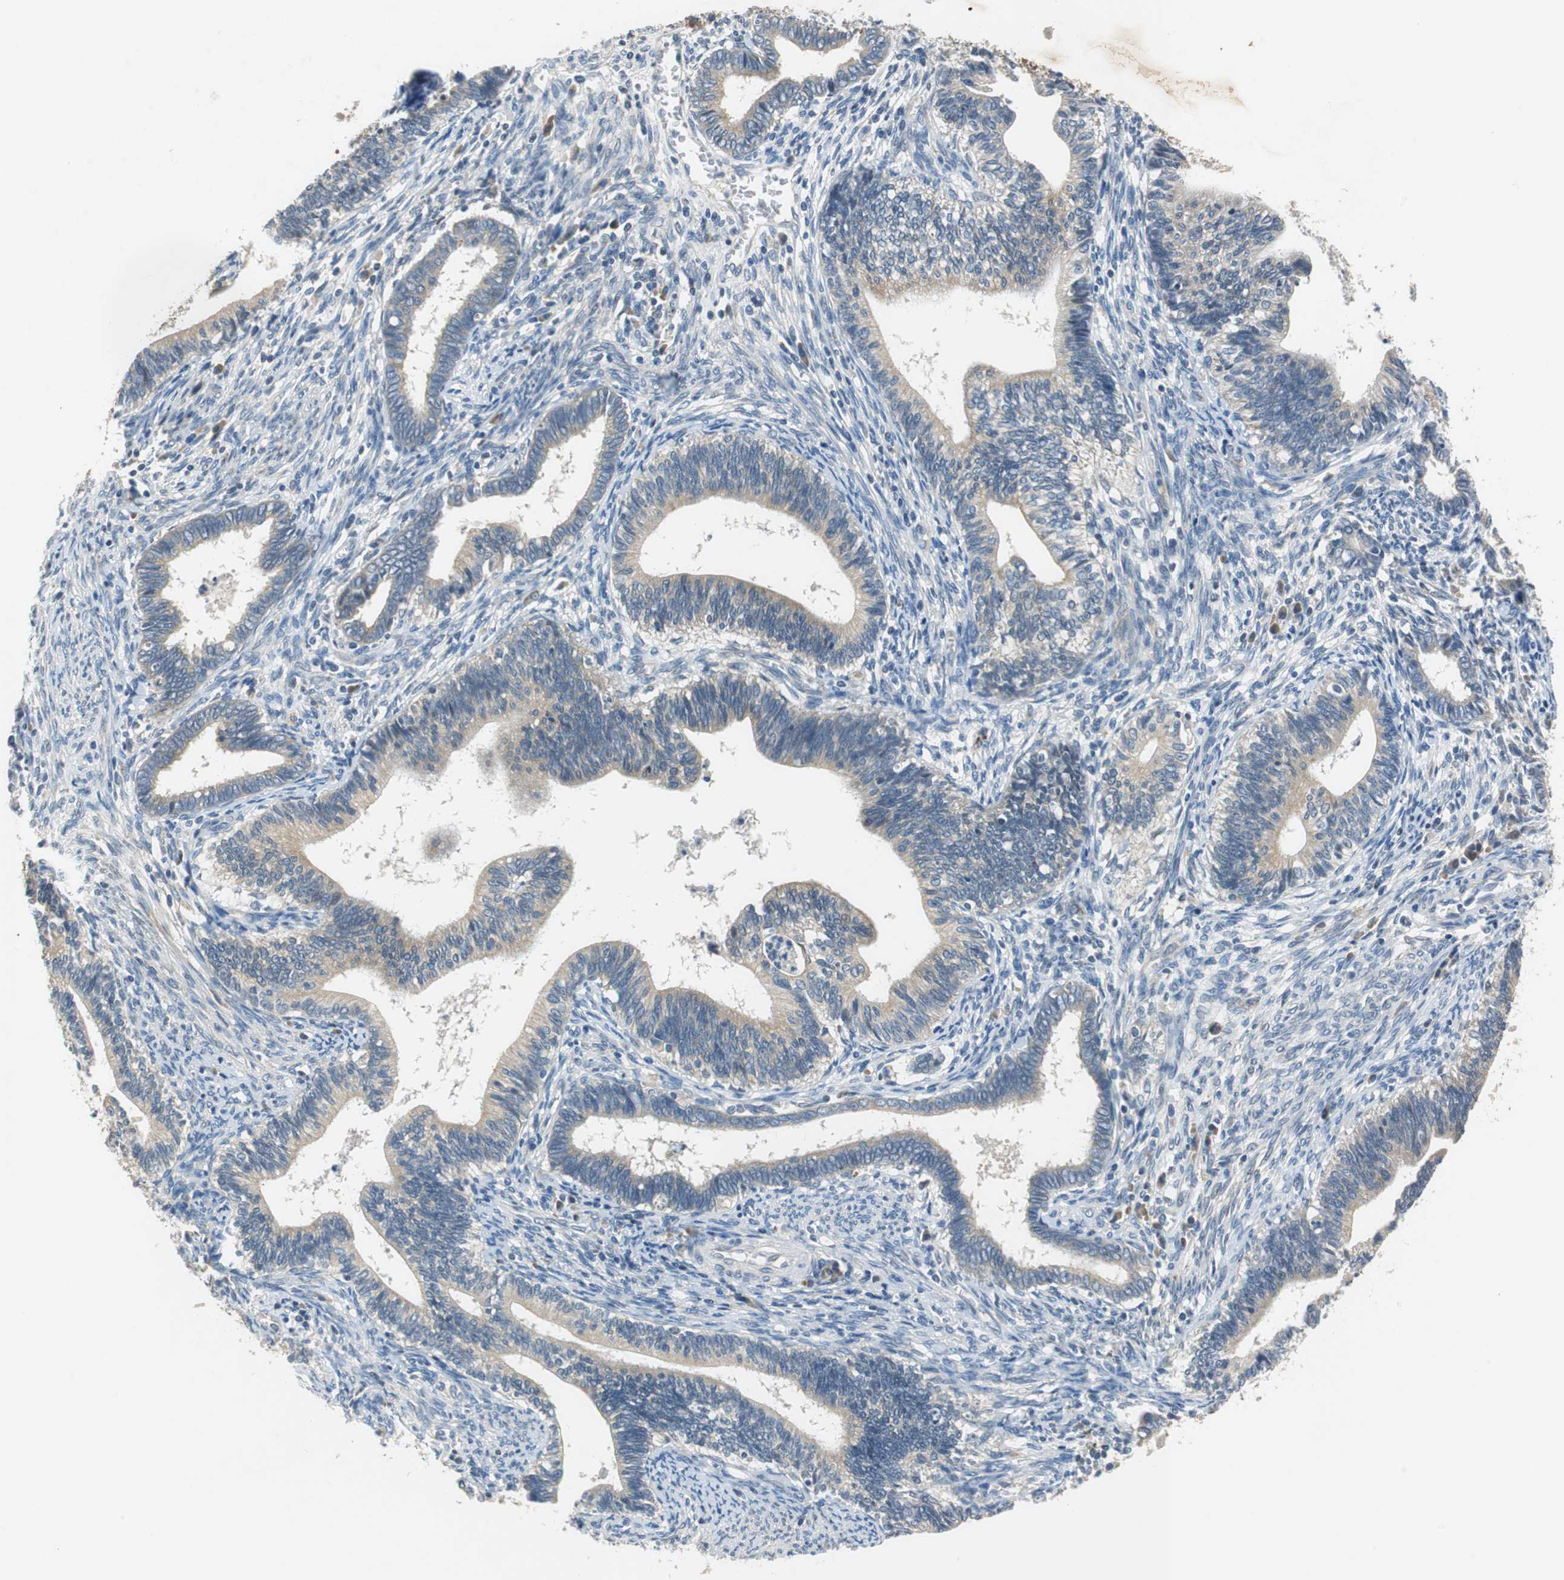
{"staining": {"intensity": "weak", "quantity": ">75%", "location": "cytoplasmic/membranous"}, "tissue": "cervical cancer", "cell_type": "Tumor cells", "image_type": "cancer", "snomed": [{"axis": "morphology", "description": "Adenocarcinoma, NOS"}, {"axis": "topography", "description": "Cervix"}], "caption": "Protein staining by immunohistochemistry (IHC) shows weak cytoplasmic/membranous staining in about >75% of tumor cells in cervical cancer (adenocarcinoma).", "gene": "FADS2", "patient": {"sex": "female", "age": 44}}